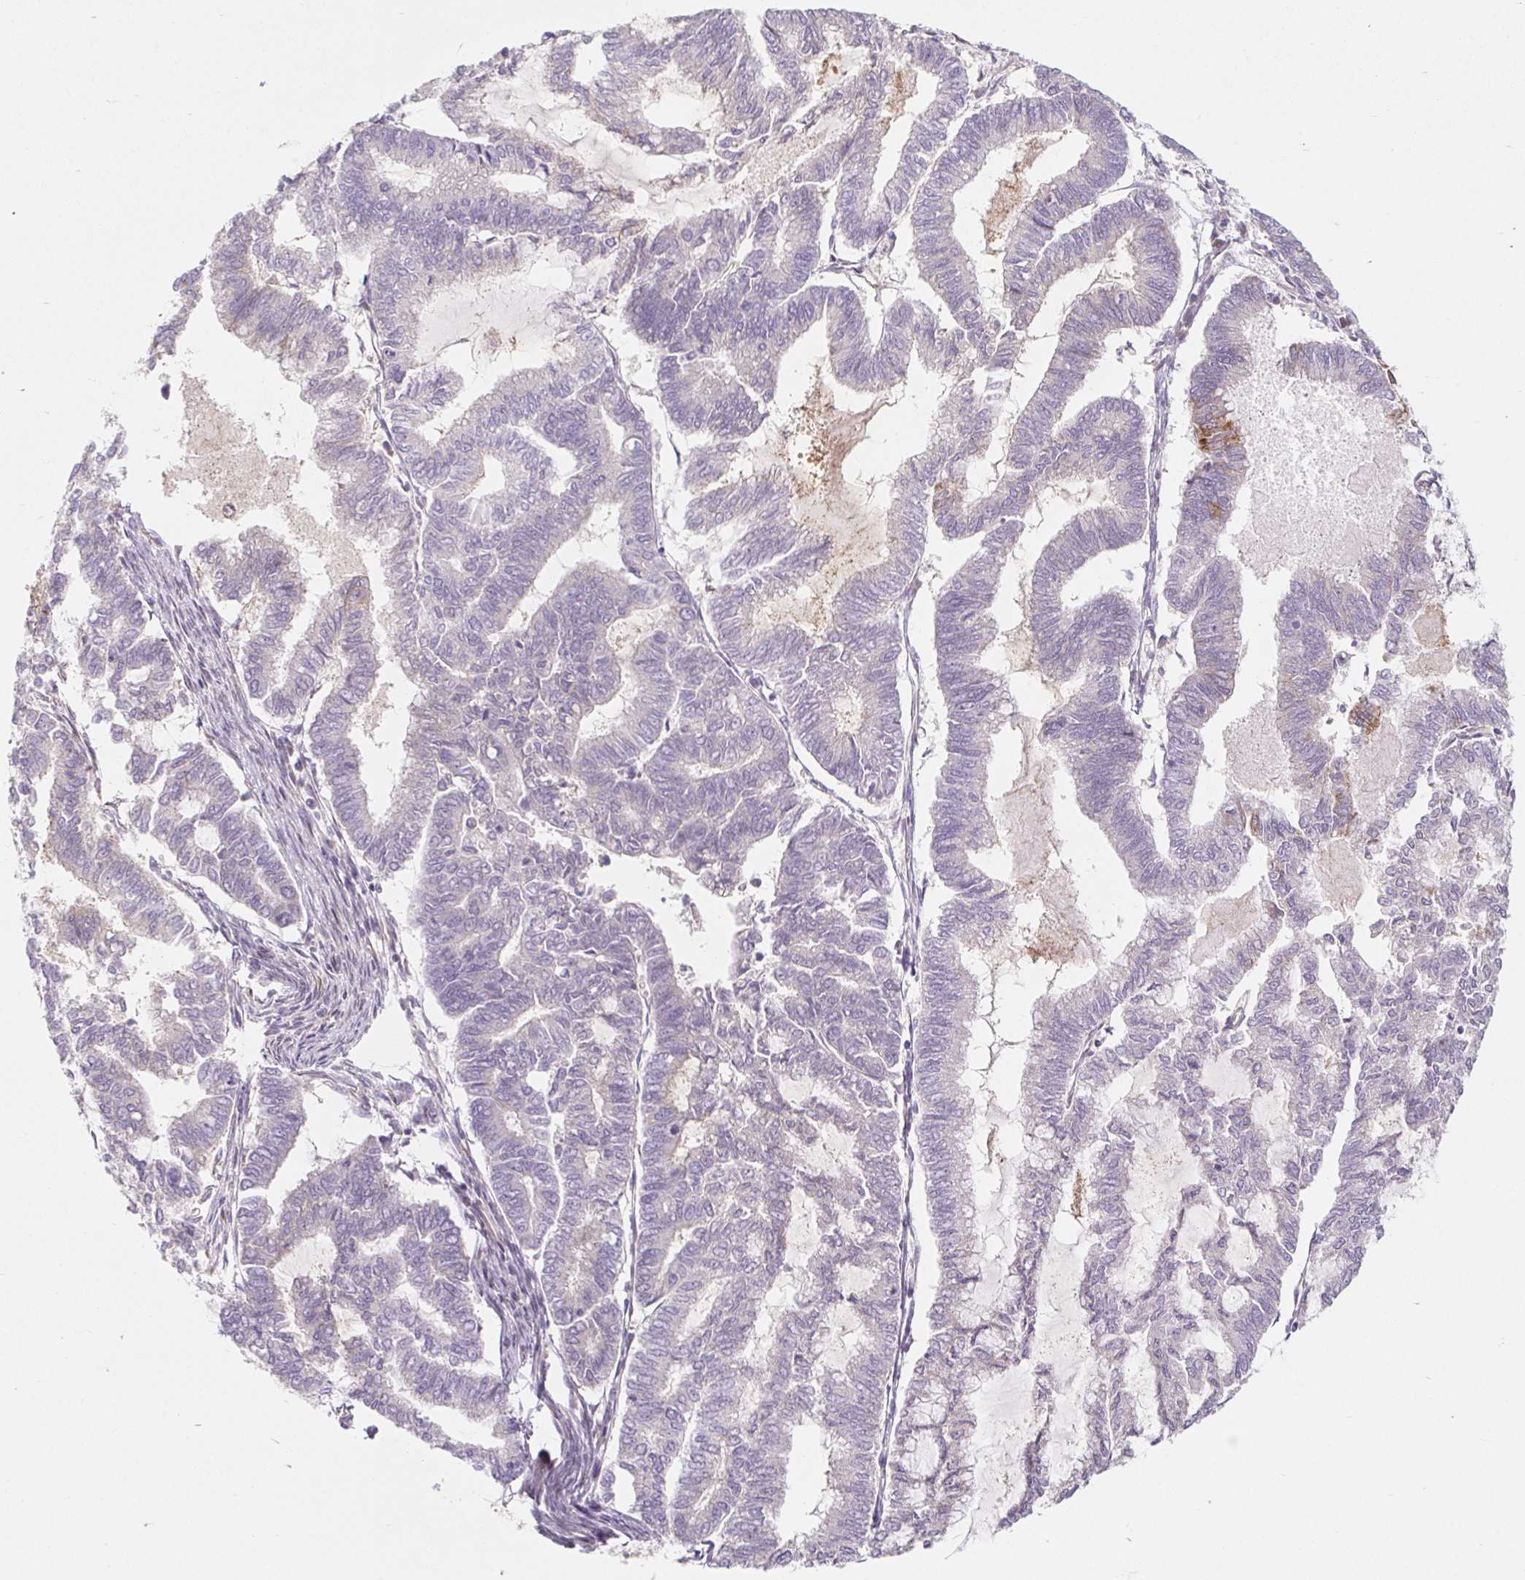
{"staining": {"intensity": "negative", "quantity": "none", "location": "none"}, "tissue": "endometrial cancer", "cell_type": "Tumor cells", "image_type": "cancer", "snomed": [{"axis": "morphology", "description": "Adenocarcinoma, NOS"}, {"axis": "topography", "description": "Endometrium"}], "caption": "Immunohistochemistry (IHC) micrograph of neoplastic tissue: human endometrial adenocarcinoma stained with DAB reveals no significant protein expression in tumor cells. Nuclei are stained in blue.", "gene": "LYPD5", "patient": {"sex": "female", "age": 79}}